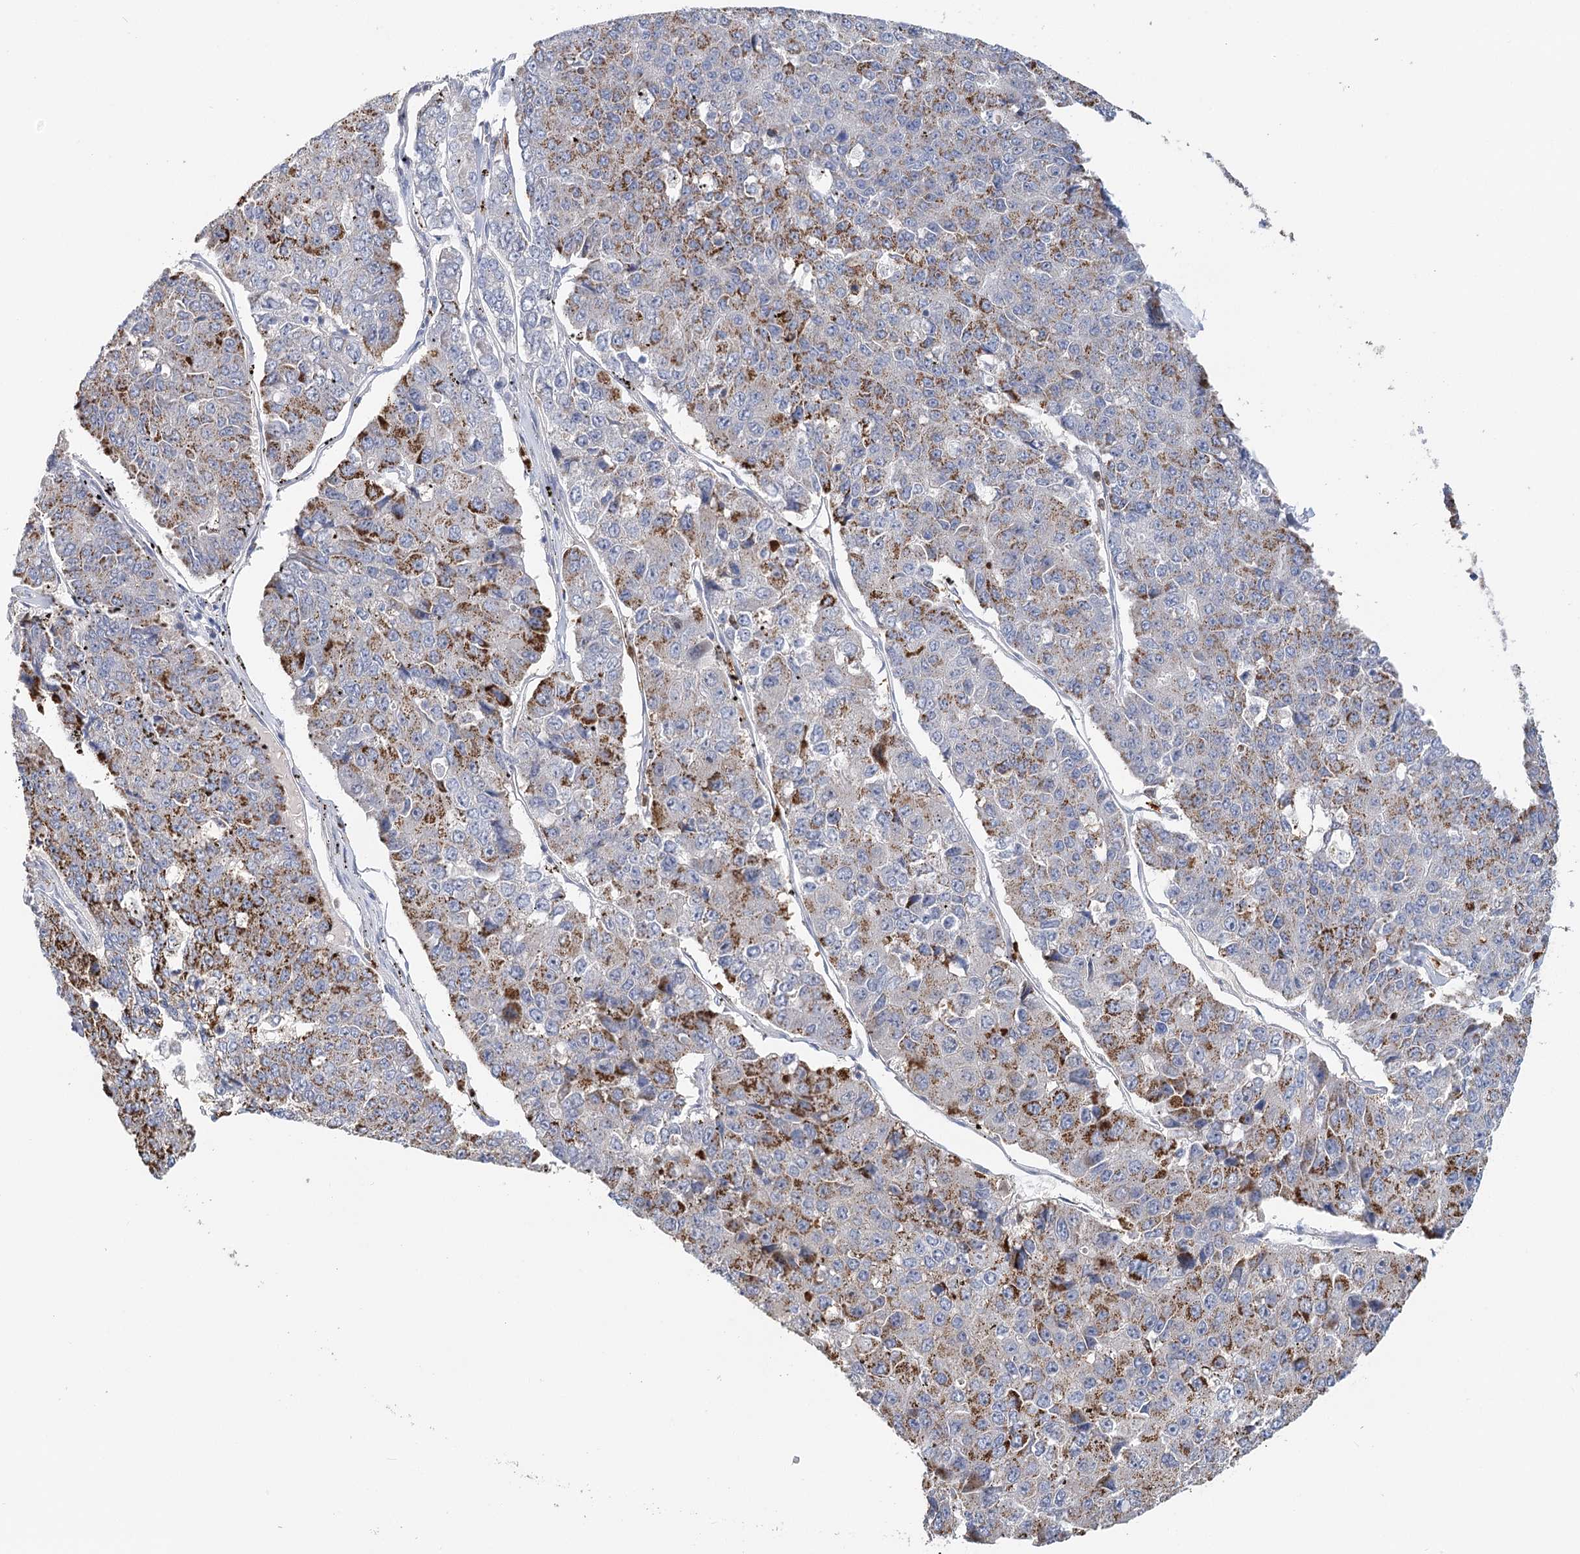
{"staining": {"intensity": "moderate", "quantity": ">75%", "location": "cytoplasmic/membranous"}, "tissue": "pancreatic cancer", "cell_type": "Tumor cells", "image_type": "cancer", "snomed": [{"axis": "morphology", "description": "Adenocarcinoma, NOS"}, {"axis": "topography", "description": "Pancreas"}], "caption": "Pancreatic cancer stained with IHC demonstrates moderate cytoplasmic/membranous expression in about >75% of tumor cells.", "gene": "EPB41L5", "patient": {"sex": "male", "age": 50}}